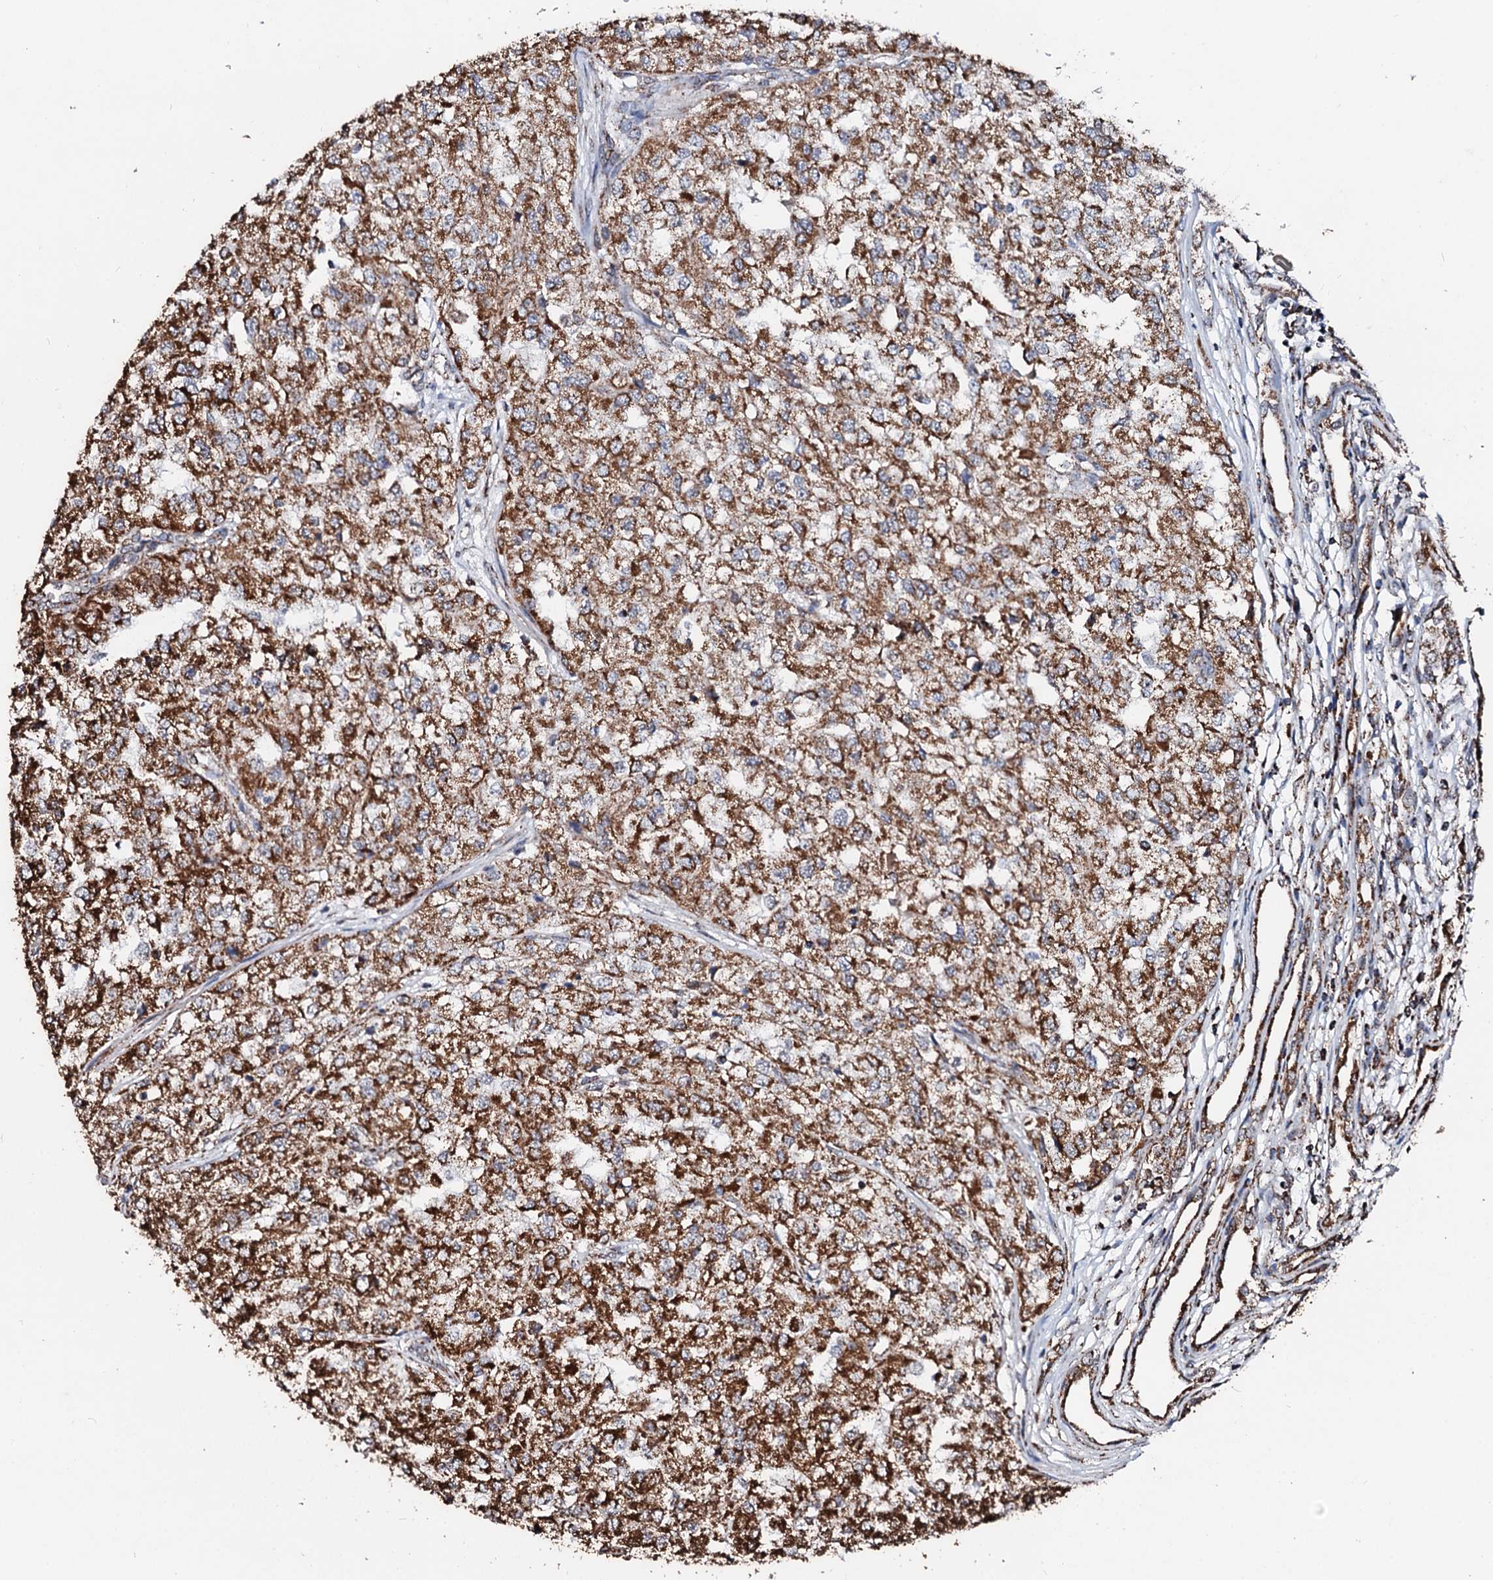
{"staining": {"intensity": "moderate", "quantity": ">75%", "location": "cytoplasmic/membranous"}, "tissue": "renal cancer", "cell_type": "Tumor cells", "image_type": "cancer", "snomed": [{"axis": "morphology", "description": "Adenocarcinoma, NOS"}, {"axis": "topography", "description": "Kidney"}], "caption": "Immunohistochemical staining of renal adenocarcinoma exhibits moderate cytoplasmic/membranous protein expression in about >75% of tumor cells.", "gene": "SECISBP2L", "patient": {"sex": "female", "age": 54}}